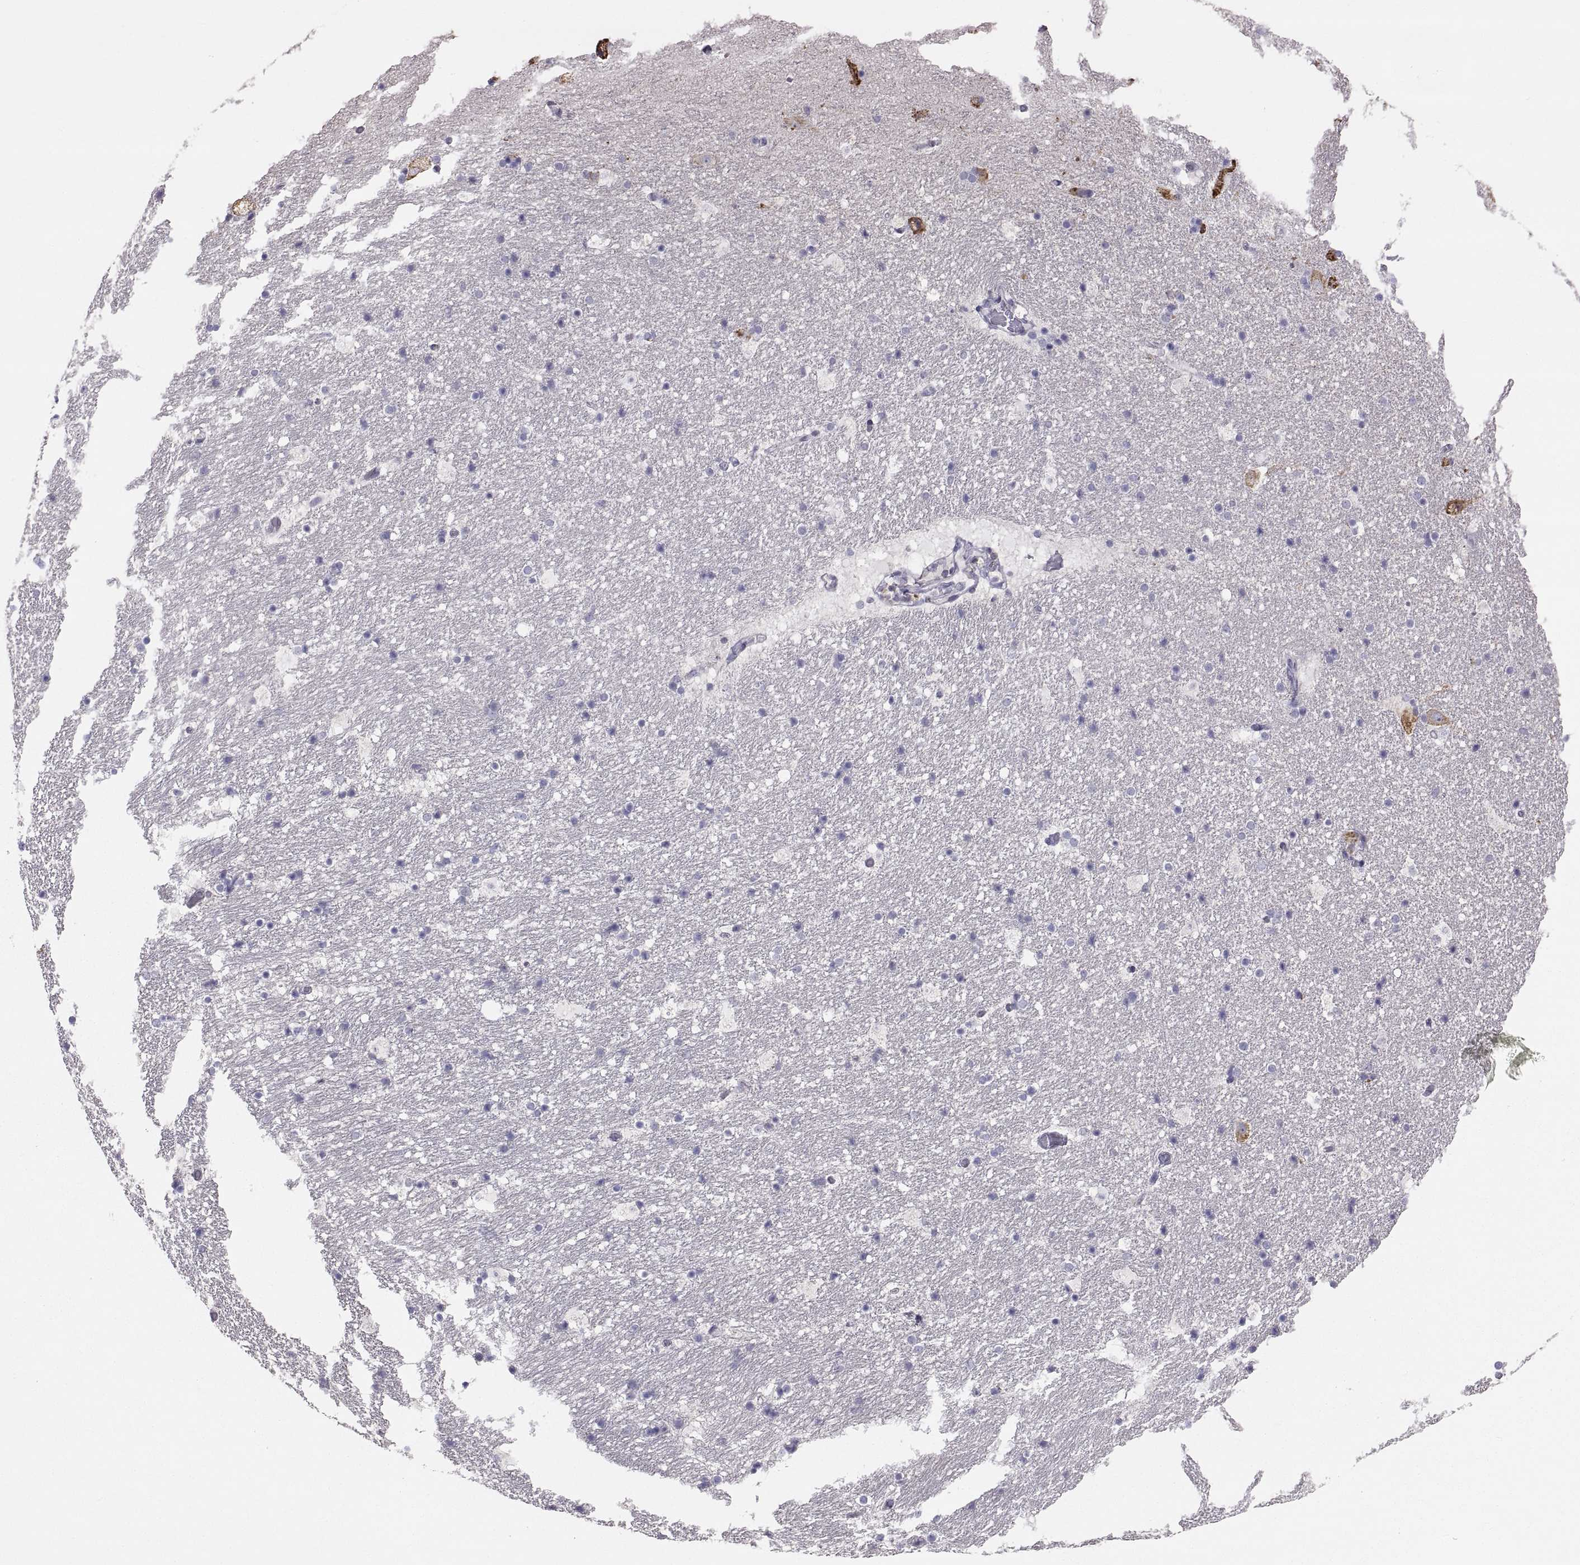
{"staining": {"intensity": "negative", "quantity": "none", "location": "none"}, "tissue": "hippocampus", "cell_type": "Glial cells", "image_type": "normal", "snomed": [{"axis": "morphology", "description": "Normal tissue, NOS"}, {"axis": "topography", "description": "Hippocampus"}], "caption": "A high-resolution histopathology image shows immunohistochemistry (IHC) staining of benign hippocampus, which displays no significant expression in glial cells. (DAB (3,3'-diaminobenzidine) immunohistochemistry (IHC) visualized using brightfield microscopy, high magnification).", "gene": "ERO1A", "patient": {"sex": "male", "age": 51}}